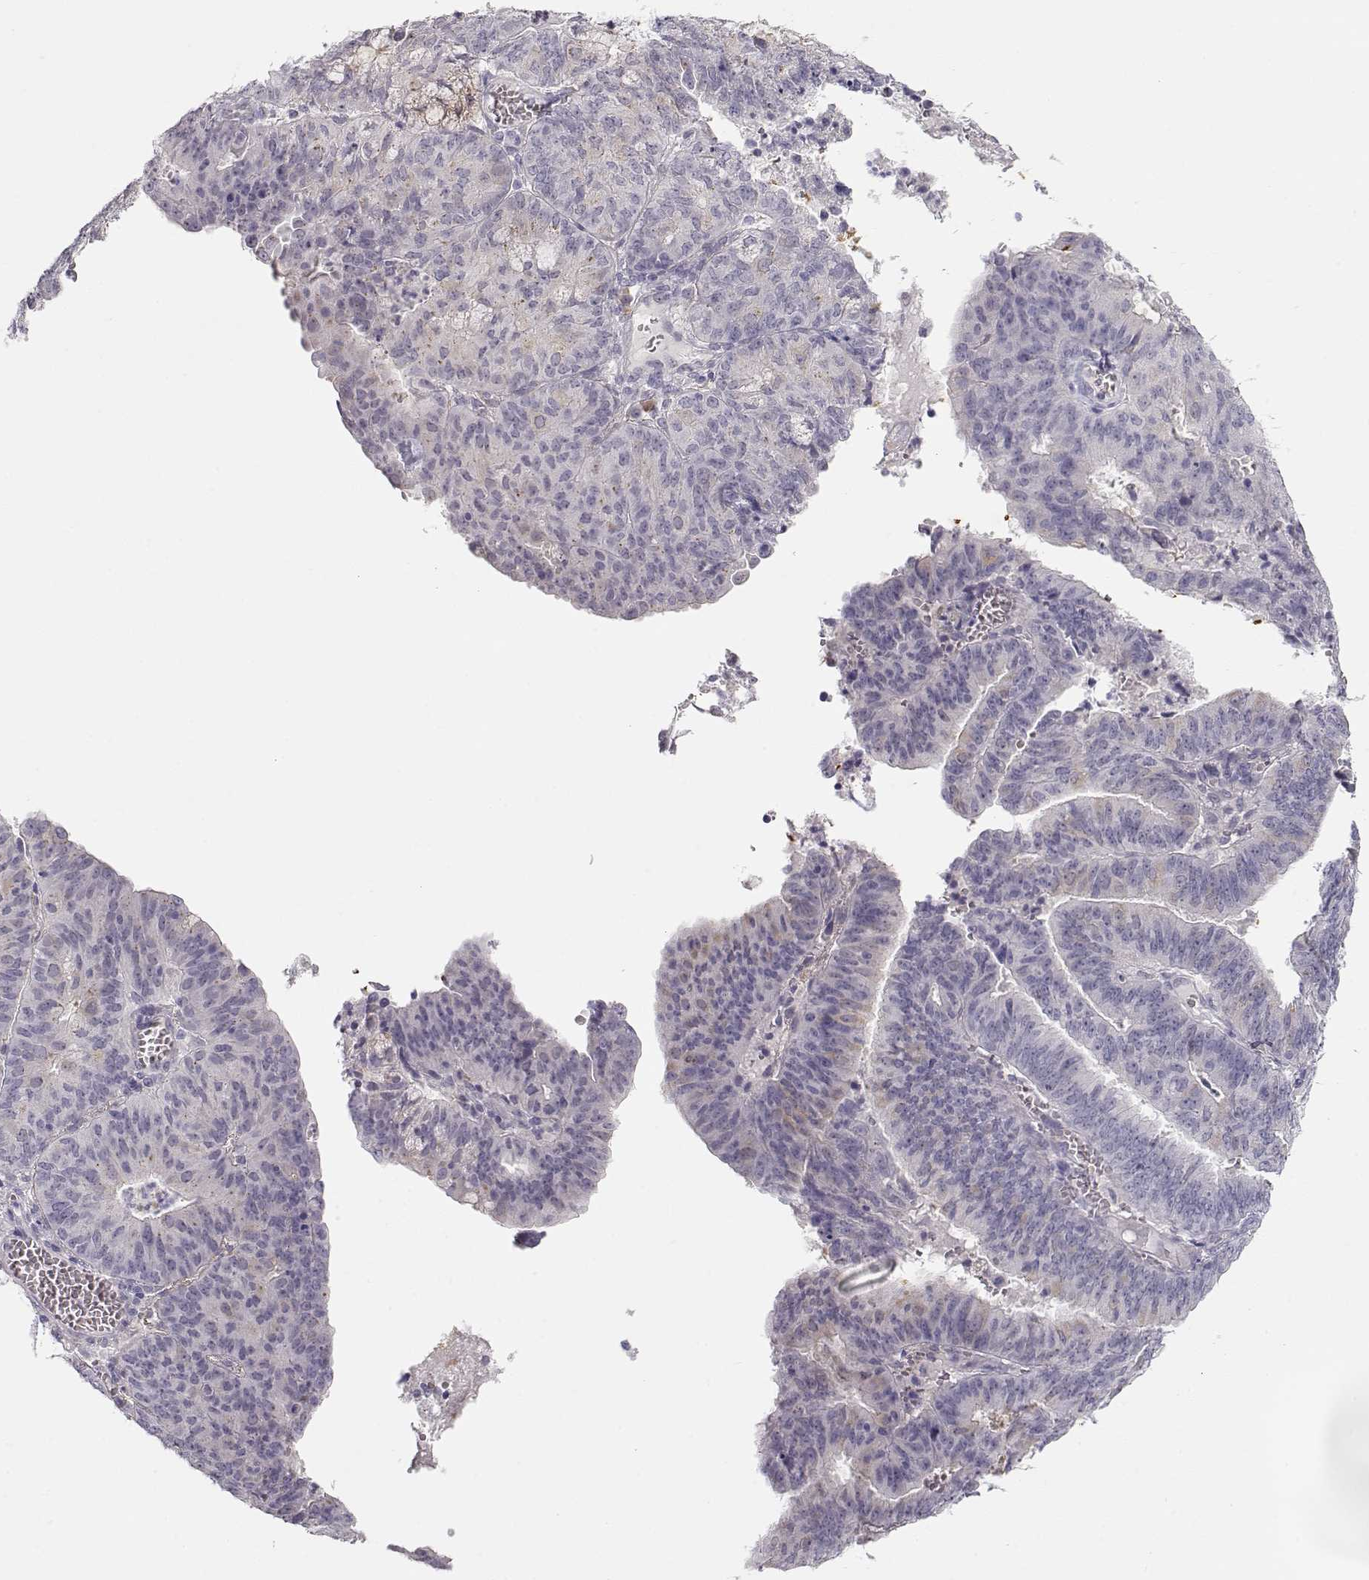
{"staining": {"intensity": "negative", "quantity": "none", "location": "none"}, "tissue": "endometrial cancer", "cell_type": "Tumor cells", "image_type": "cancer", "snomed": [{"axis": "morphology", "description": "Adenocarcinoma, NOS"}, {"axis": "topography", "description": "Endometrium"}], "caption": "The micrograph exhibits no staining of tumor cells in endometrial adenocarcinoma.", "gene": "TTC26", "patient": {"sex": "female", "age": 82}}